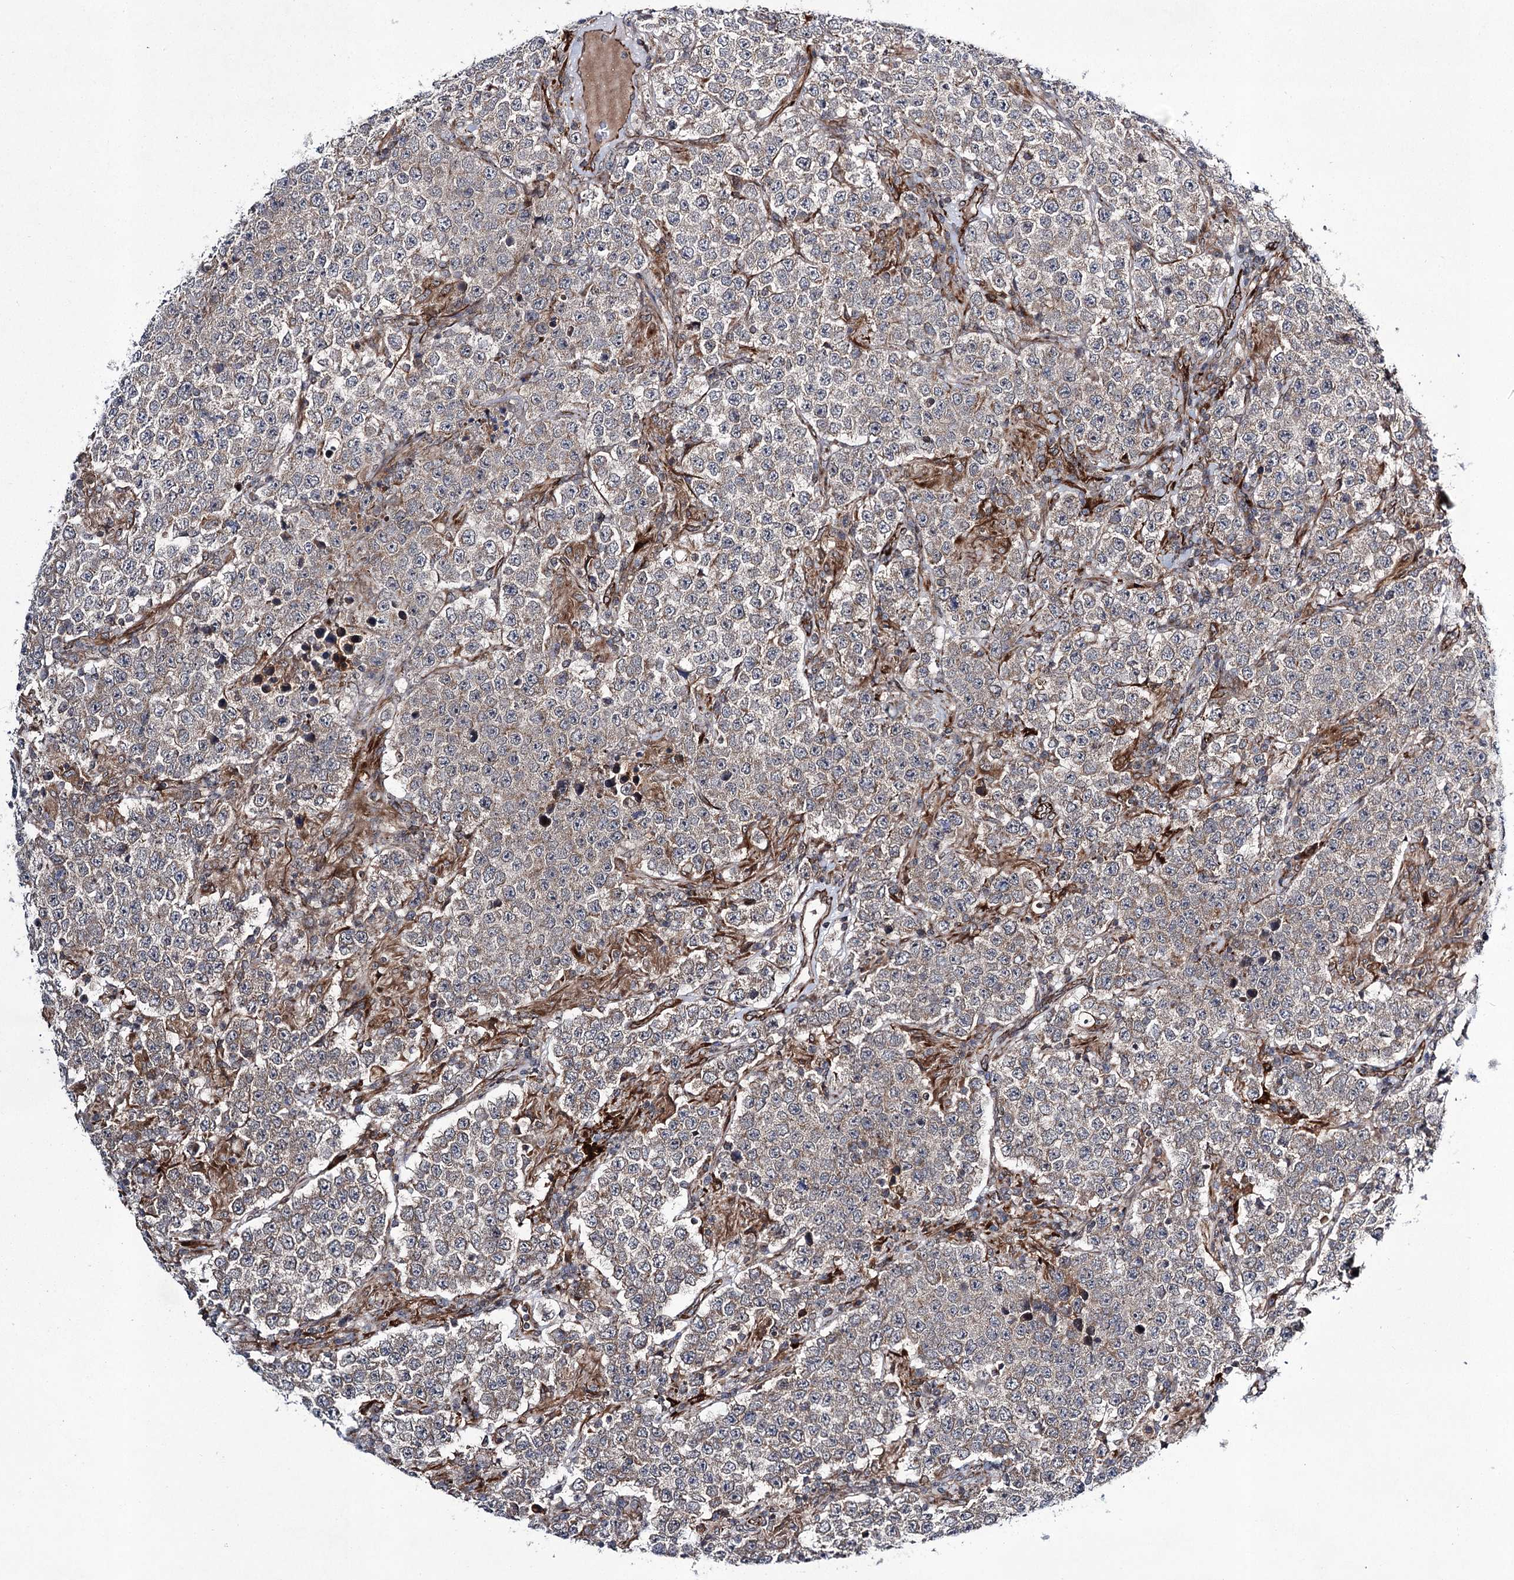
{"staining": {"intensity": "weak", "quantity": "<25%", "location": "cytoplasmic/membranous"}, "tissue": "testis cancer", "cell_type": "Tumor cells", "image_type": "cancer", "snomed": [{"axis": "morphology", "description": "Normal tissue, NOS"}, {"axis": "morphology", "description": "Urothelial carcinoma, High grade"}, {"axis": "morphology", "description": "Seminoma, NOS"}, {"axis": "morphology", "description": "Carcinoma, Embryonal, NOS"}, {"axis": "topography", "description": "Urinary bladder"}, {"axis": "topography", "description": "Testis"}], "caption": "This is an IHC micrograph of human testis cancer (seminoma). There is no expression in tumor cells.", "gene": "DPEP2", "patient": {"sex": "male", "age": 41}}